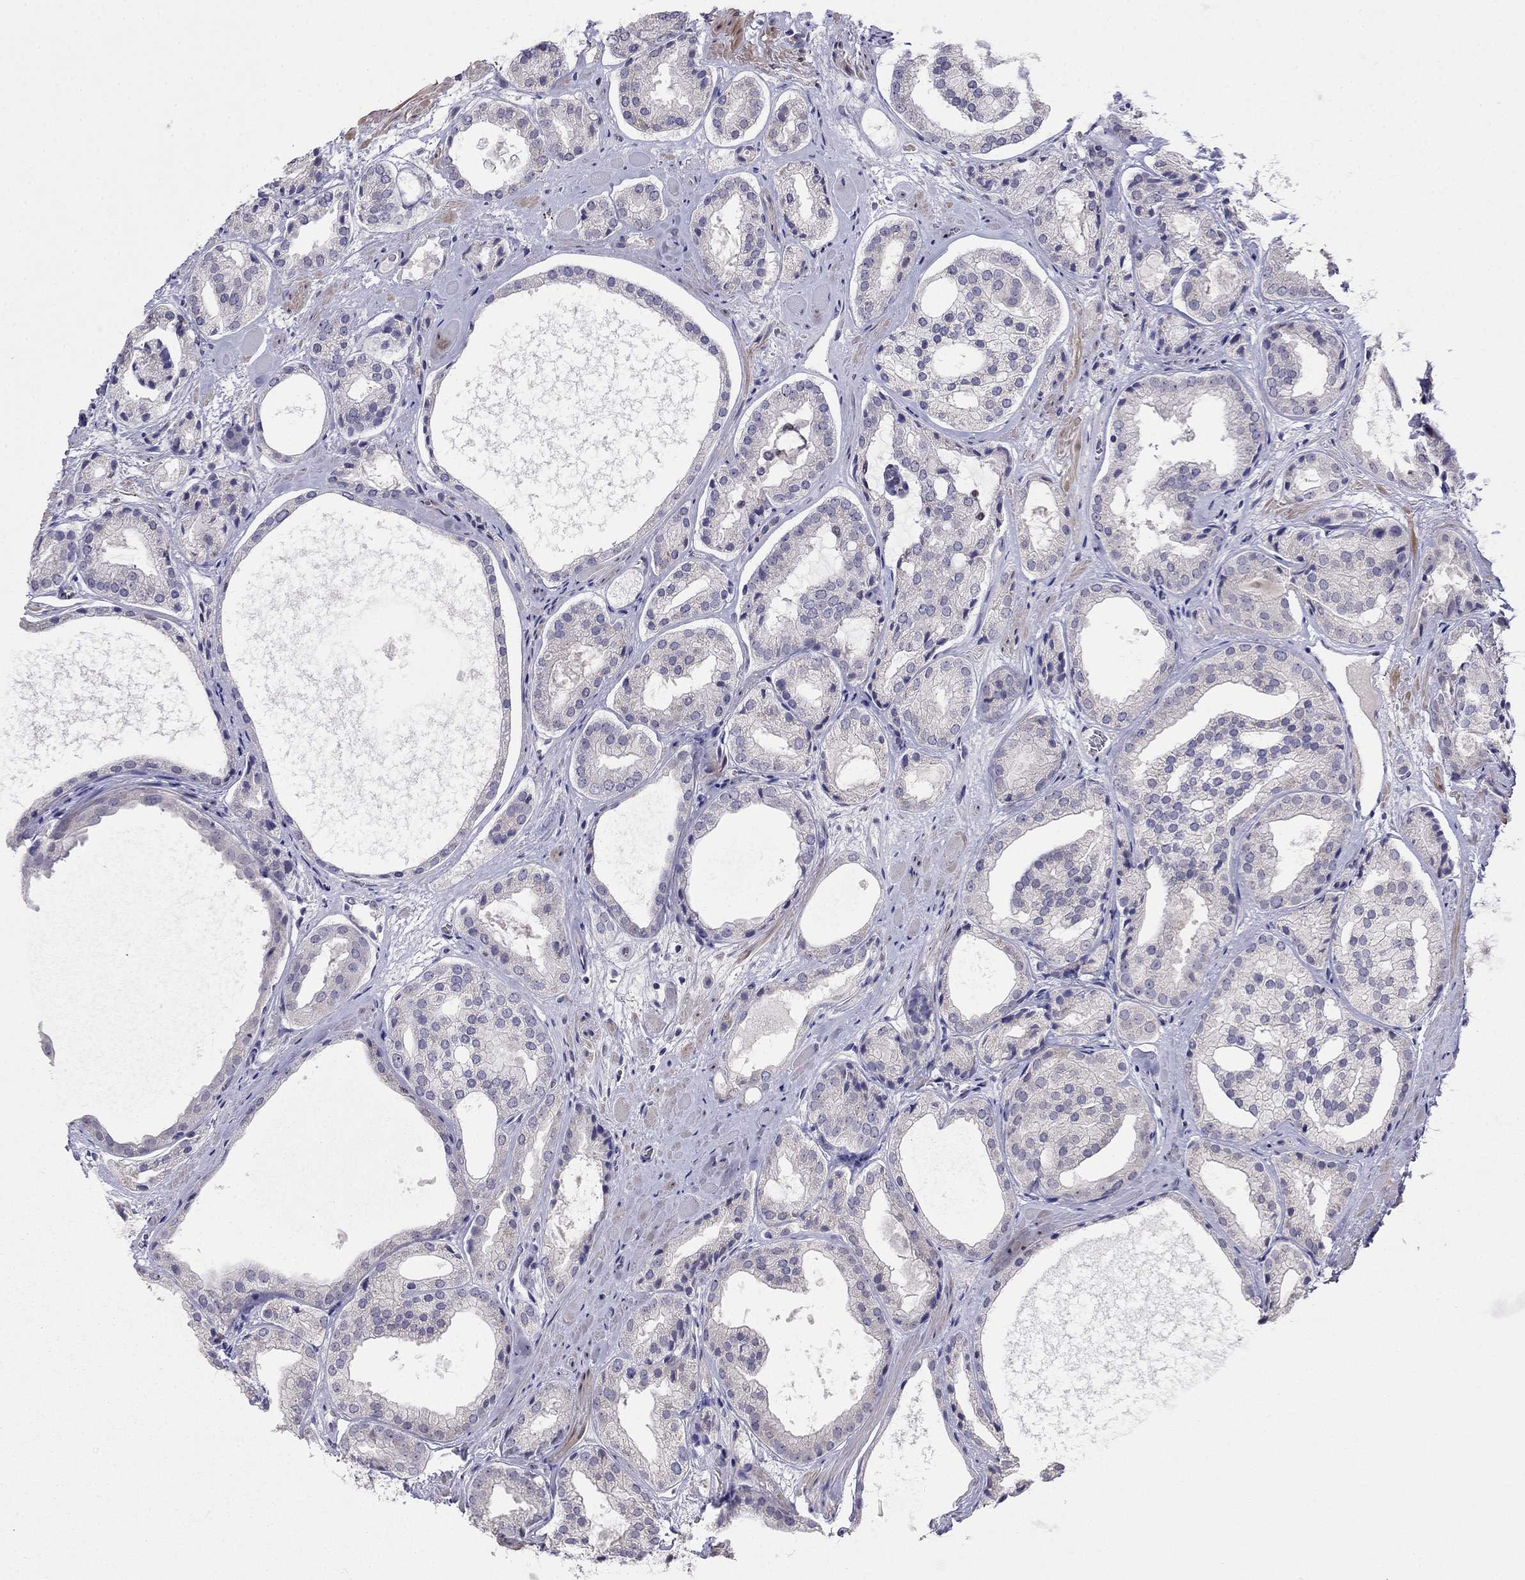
{"staining": {"intensity": "negative", "quantity": "none", "location": "none"}, "tissue": "prostate cancer", "cell_type": "Tumor cells", "image_type": "cancer", "snomed": [{"axis": "morphology", "description": "Adenocarcinoma, Low grade"}, {"axis": "topography", "description": "Prostate"}], "caption": "Tumor cells are negative for brown protein staining in adenocarcinoma (low-grade) (prostate).", "gene": "LRRC39", "patient": {"sex": "male", "age": 69}}